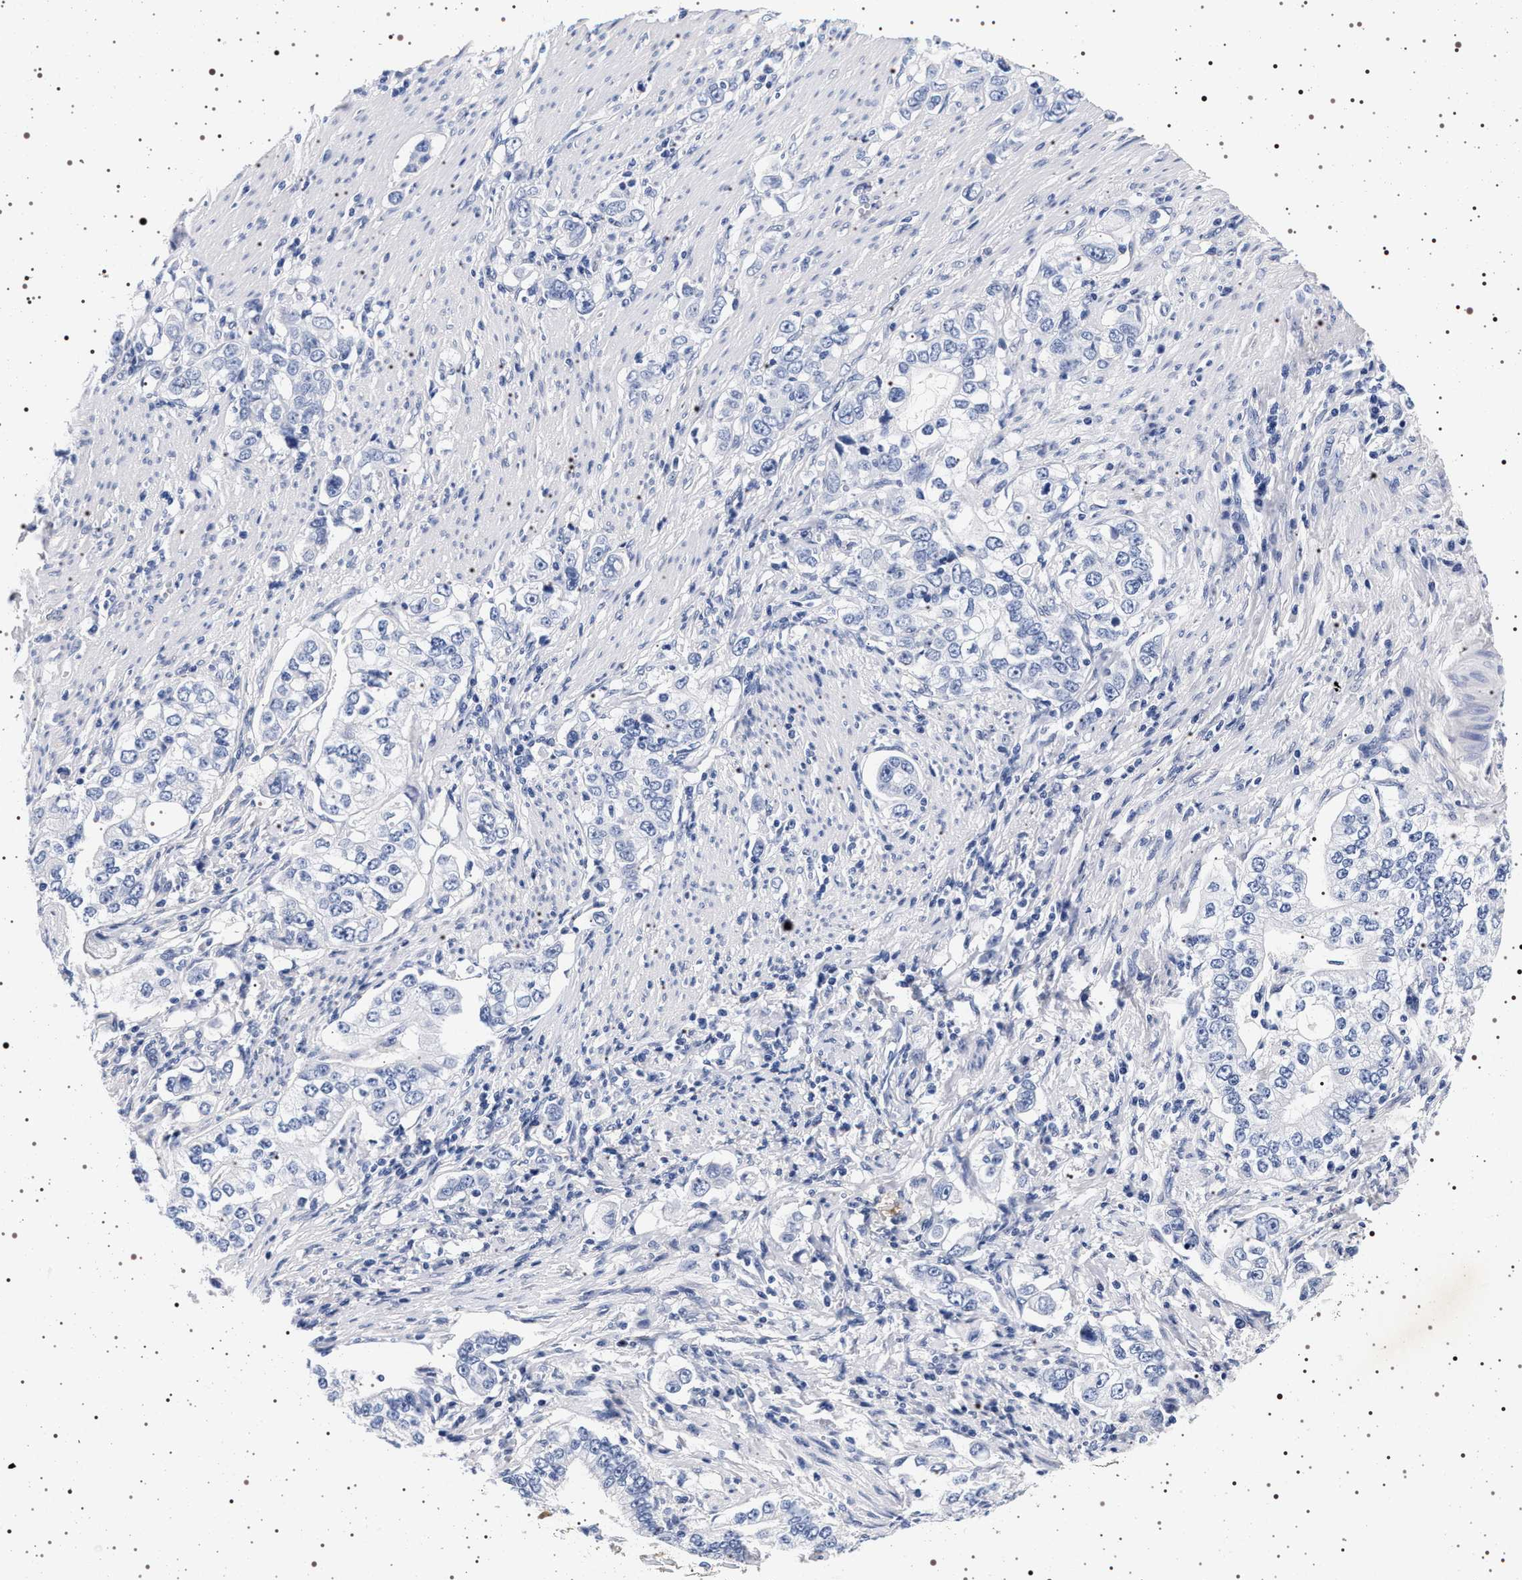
{"staining": {"intensity": "negative", "quantity": "none", "location": "none"}, "tissue": "stomach cancer", "cell_type": "Tumor cells", "image_type": "cancer", "snomed": [{"axis": "morphology", "description": "Adenocarcinoma, NOS"}, {"axis": "topography", "description": "Stomach, lower"}], "caption": "Immunohistochemistry (IHC) of stomach cancer (adenocarcinoma) displays no positivity in tumor cells. (DAB immunohistochemistry, high magnification).", "gene": "MAPK10", "patient": {"sex": "female", "age": 72}}